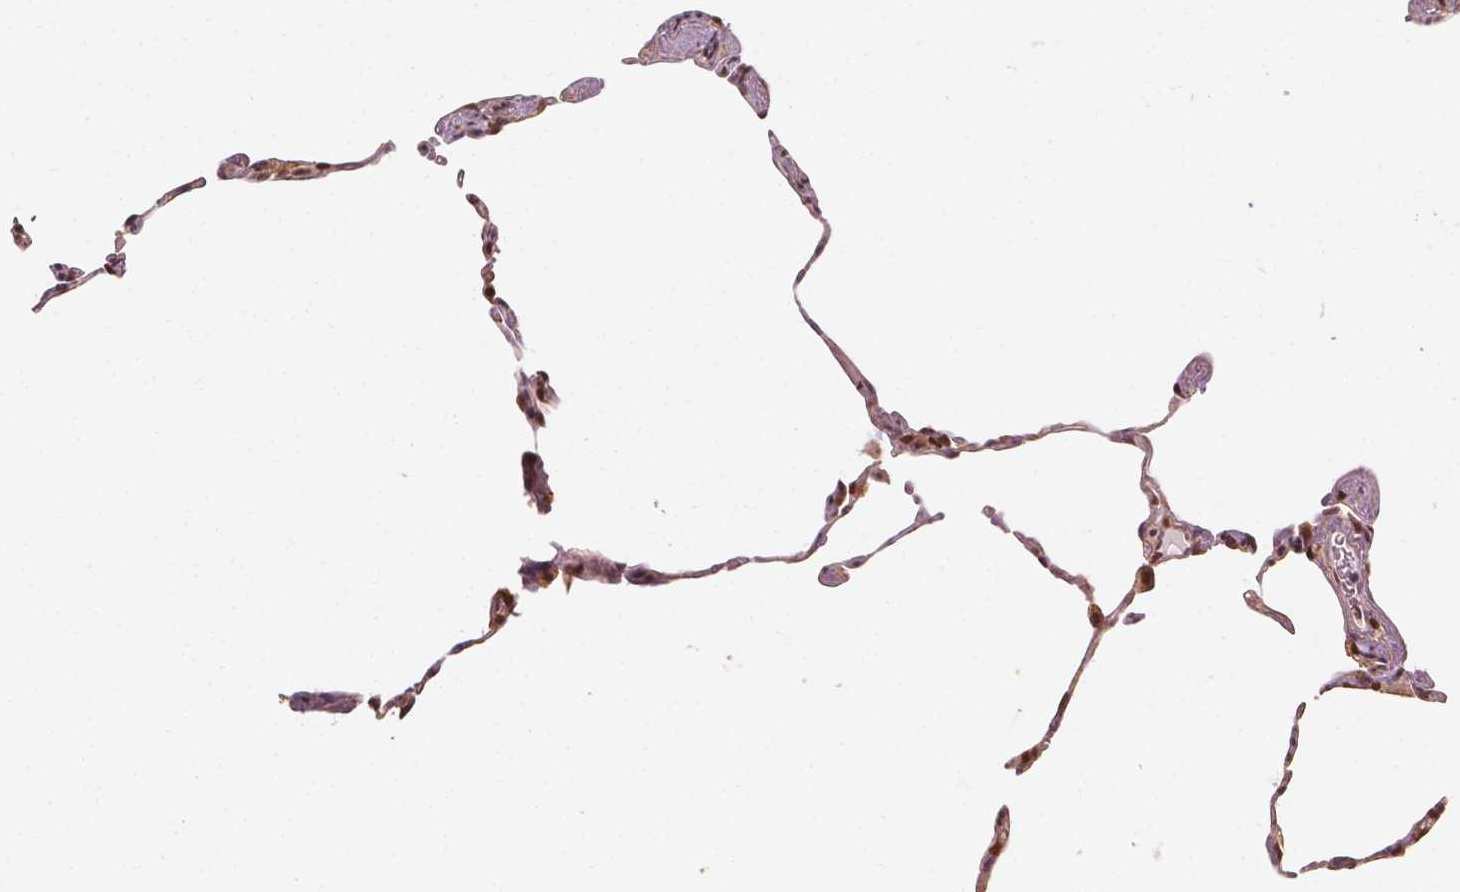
{"staining": {"intensity": "moderate", "quantity": ">75%", "location": "nuclear"}, "tissue": "lung", "cell_type": "Alveolar cells", "image_type": "normal", "snomed": [{"axis": "morphology", "description": "Normal tissue, NOS"}, {"axis": "topography", "description": "Lung"}], "caption": "Unremarkable lung shows moderate nuclear staining in approximately >75% of alveolar cells, visualized by immunohistochemistry. (DAB = brown stain, brightfield microscopy at high magnification).", "gene": "TBC1D17", "patient": {"sex": "female", "age": 57}}